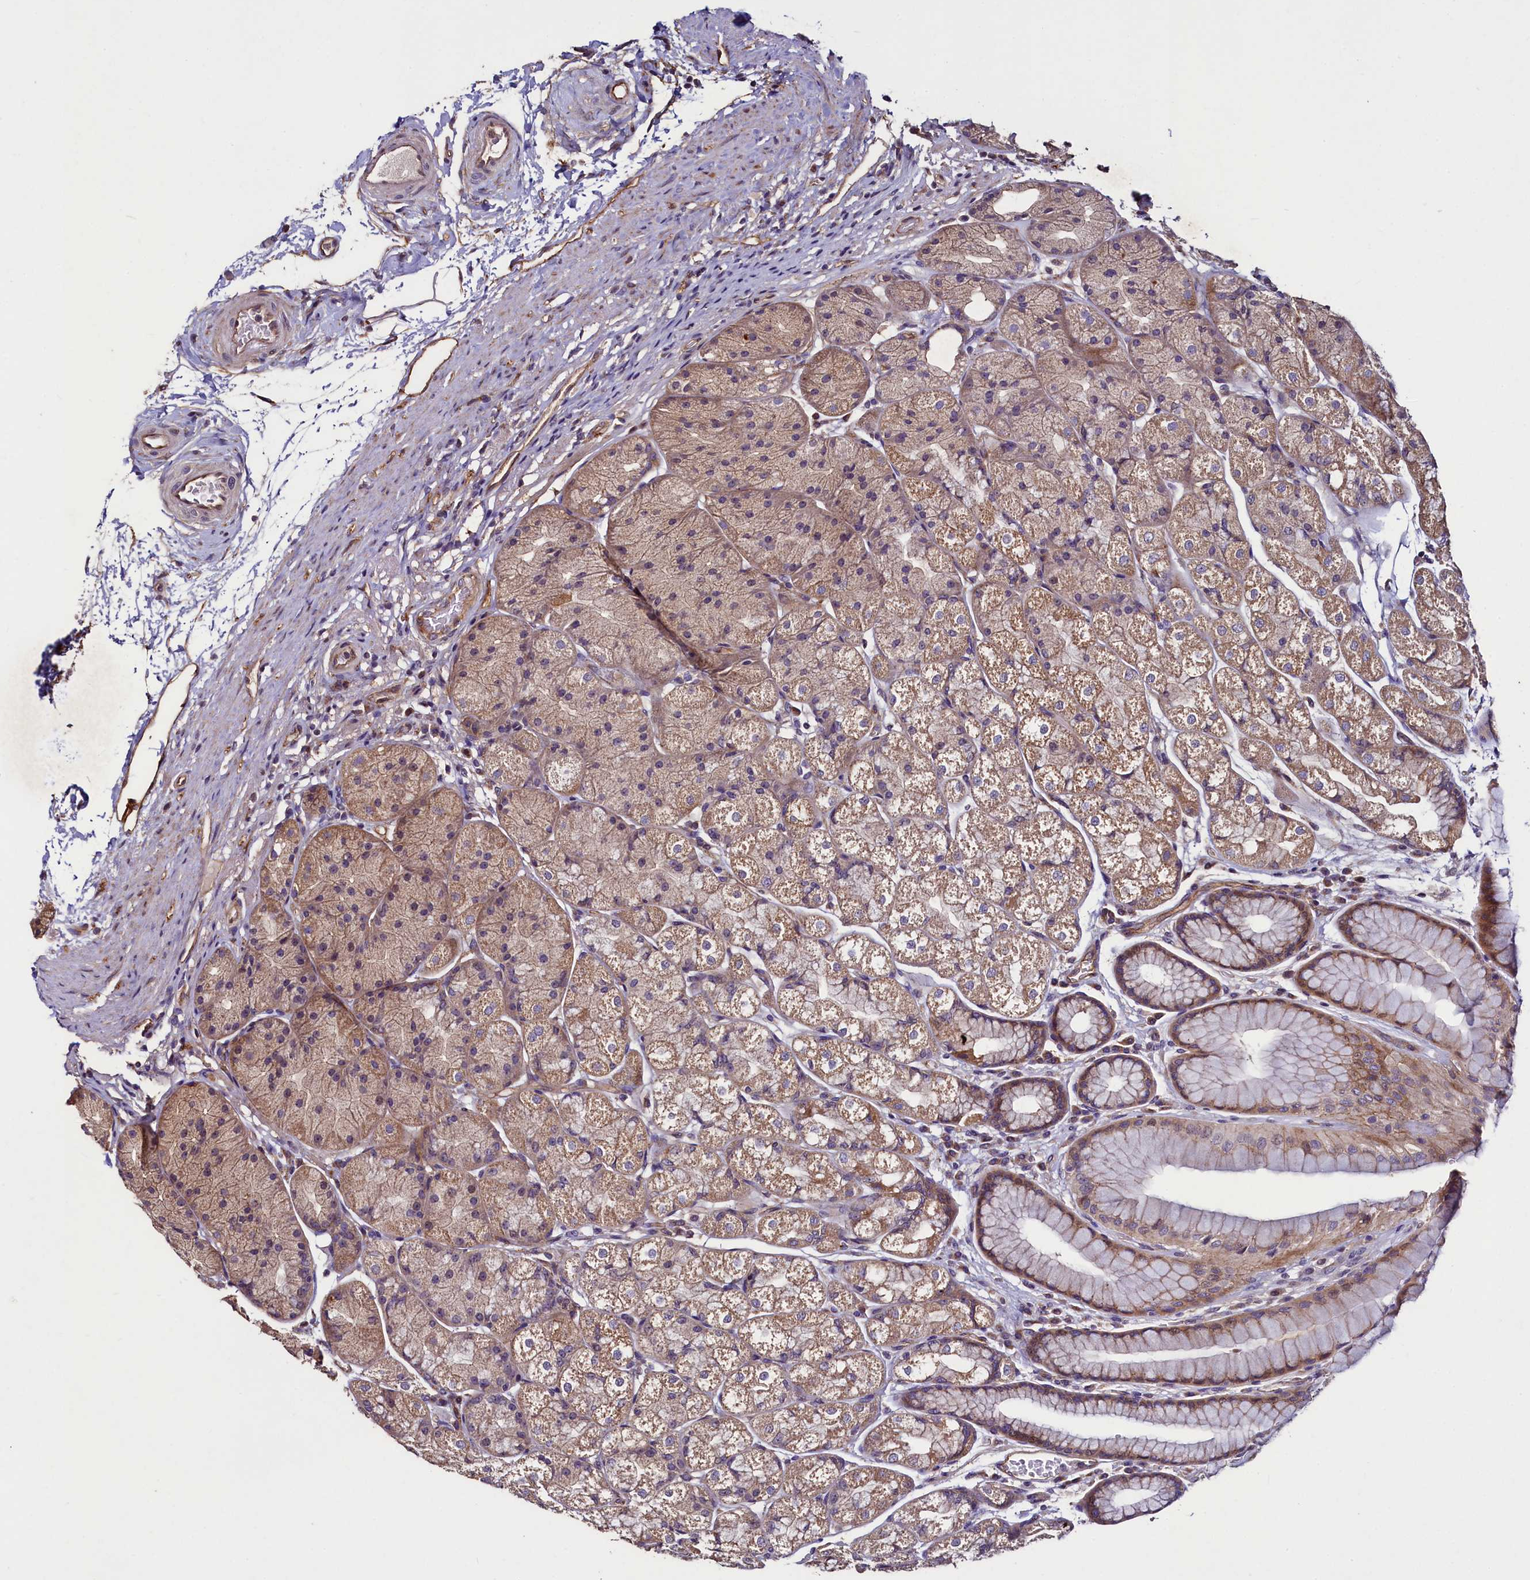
{"staining": {"intensity": "moderate", "quantity": ">75%", "location": "cytoplasmic/membranous"}, "tissue": "stomach", "cell_type": "Glandular cells", "image_type": "normal", "snomed": [{"axis": "morphology", "description": "Normal tissue, NOS"}, {"axis": "topography", "description": "Stomach"}], "caption": "This micrograph shows normal stomach stained with immunohistochemistry (IHC) to label a protein in brown. The cytoplasmic/membranous of glandular cells show moderate positivity for the protein. Nuclei are counter-stained blue.", "gene": "PALM", "patient": {"sex": "male", "age": 57}}